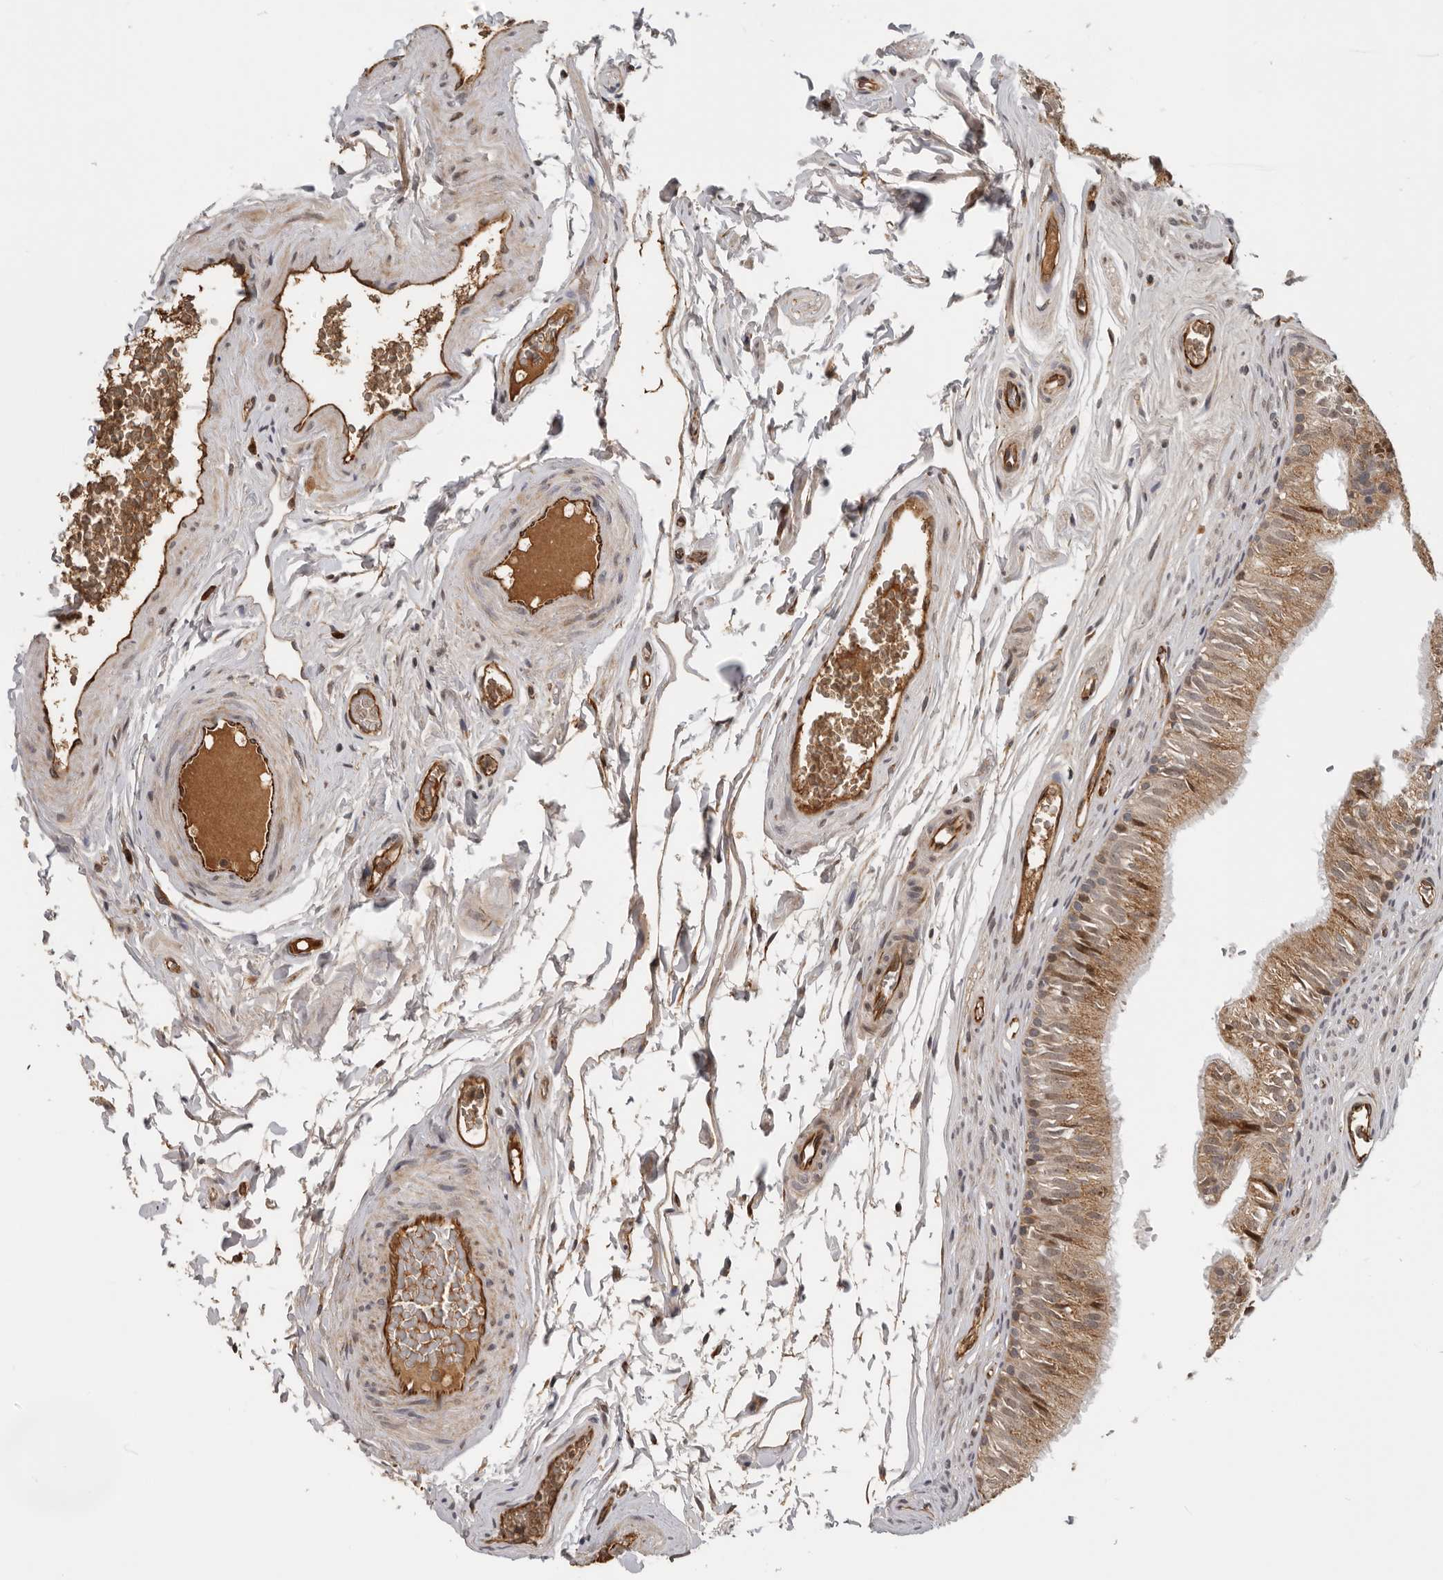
{"staining": {"intensity": "moderate", "quantity": ">75%", "location": "cytoplasmic/membranous,nuclear"}, "tissue": "epididymis", "cell_type": "Glandular cells", "image_type": "normal", "snomed": [{"axis": "morphology", "description": "Normal tissue, NOS"}, {"axis": "topography", "description": "Epididymis"}], "caption": "Benign epididymis was stained to show a protein in brown. There is medium levels of moderate cytoplasmic/membranous,nuclear positivity in about >75% of glandular cells. (Brightfield microscopy of DAB IHC at high magnification).", "gene": "RNF157", "patient": {"sex": "male", "age": 36}}